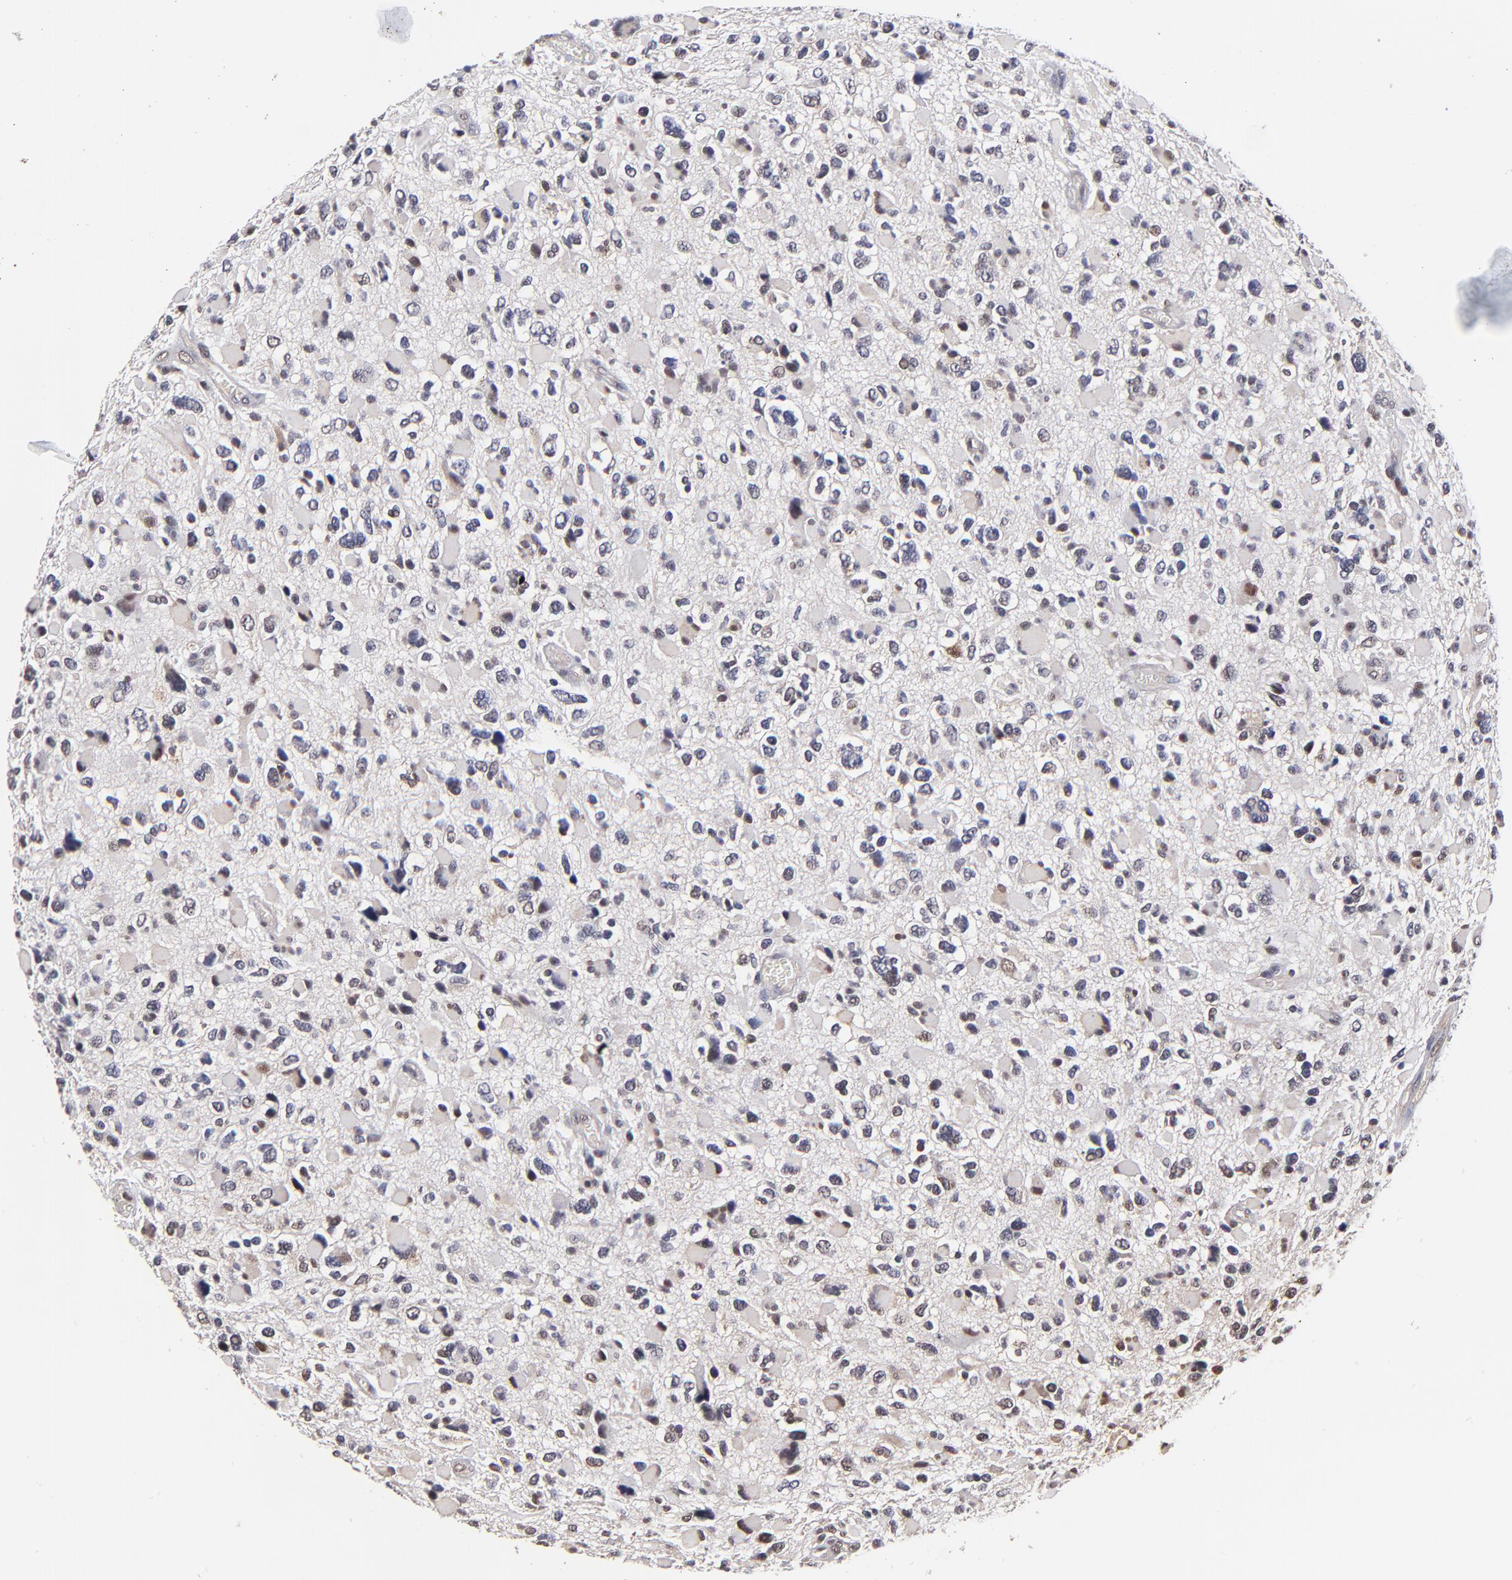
{"staining": {"intensity": "moderate", "quantity": "<25%", "location": "nuclear"}, "tissue": "glioma", "cell_type": "Tumor cells", "image_type": "cancer", "snomed": [{"axis": "morphology", "description": "Glioma, malignant, High grade"}, {"axis": "topography", "description": "Brain"}], "caption": "Malignant glioma (high-grade) tissue demonstrates moderate nuclear staining in about <25% of tumor cells, visualized by immunohistochemistry.", "gene": "PSMC4", "patient": {"sex": "female", "age": 37}}